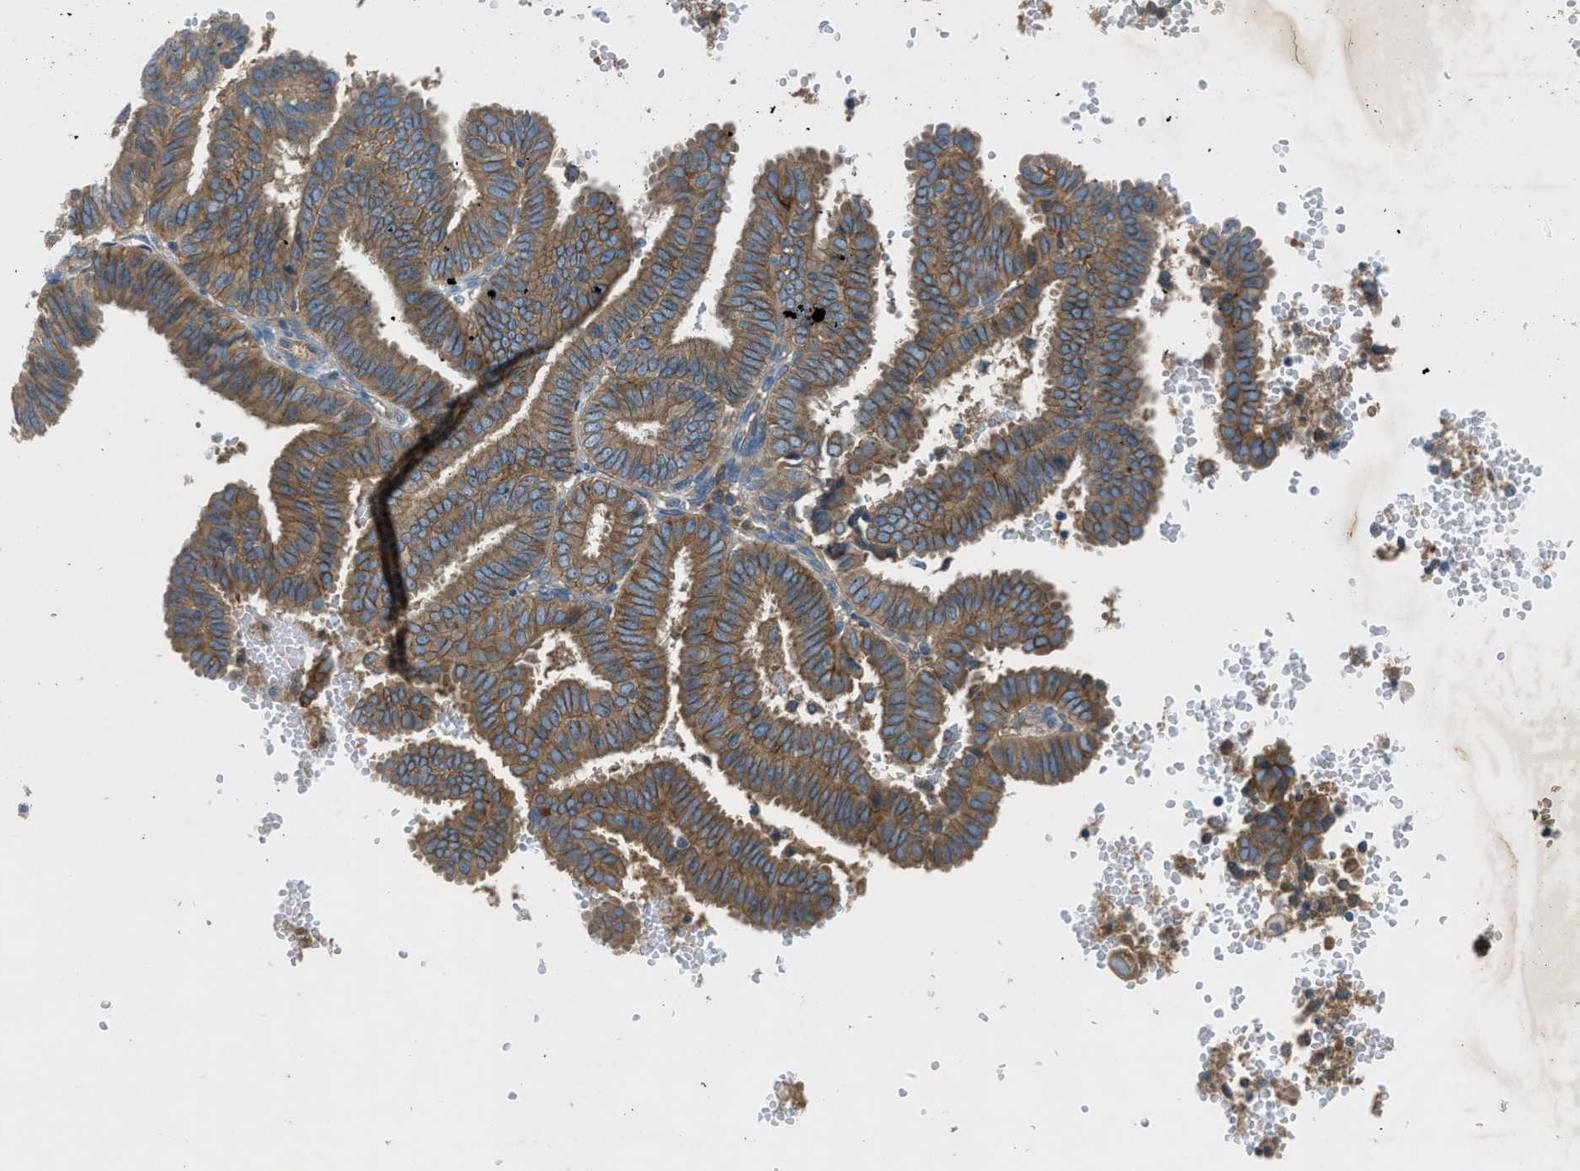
{"staining": {"intensity": "moderate", "quantity": ">75%", "location": "cytoplasmic/membranous"}, "tissue": "endometrial cancer", "cell_type": "Tumor cells", "image_type": "cancer", "snomed": [{"axis": "morphology", "description": "Adenocarcinoma, NOS"}, {"axis": "topography", "description": "Endometrium"}], "caption": "The photomicrograph reveals immunohistochemical staining of endometrial cancer (adenocarcinoma). There is moderate cytoplasmic/membranous positivity is identified in about >75% of tumor cells. The staining was performed using DAB to visualize the protein expression in brown, while the nuclei were stained in blue with hematoxylin (Magnification: 20x).", "gene": "BMP1", "patient": {"sex": "female", "age": 58}}